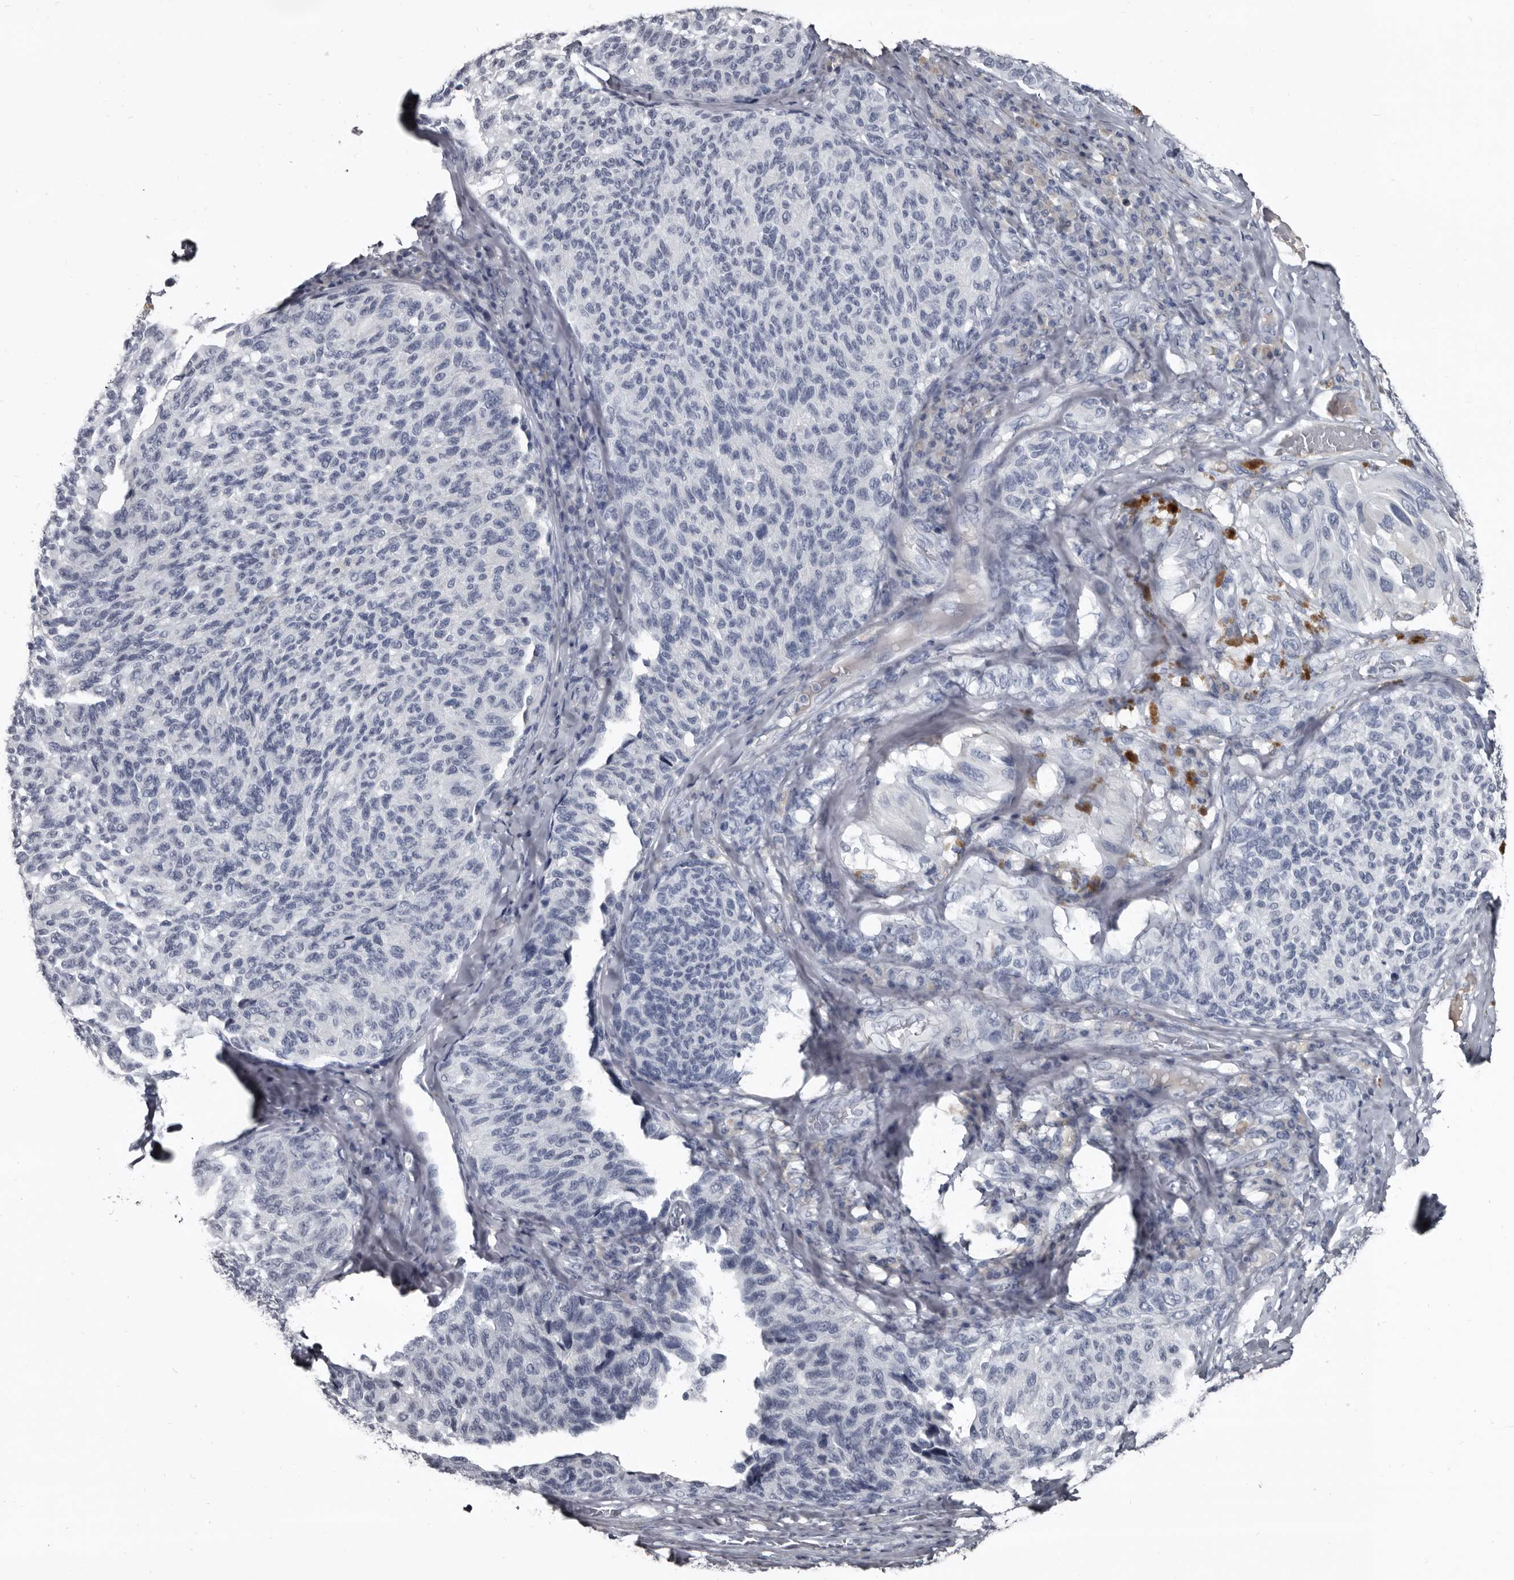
{"staining": {"intensity": "negative", "quantity": "none", "location": "none"}, "tissue": "melanoma", "cell_type": "Tumor cells", "image_type": "cancer", "snomed": [{"axis": "morphology", "description": "Malignant melanoma, NOS"}, {"axis": "topography", "description": "Skin"}], "caption": "Immunohistochemistry histopathology image of melanoma stained for a protein (brown), which shows no staining in tumor cells.", "gene": "GREB1", "patient": {"sex": "female", "age": 73}}